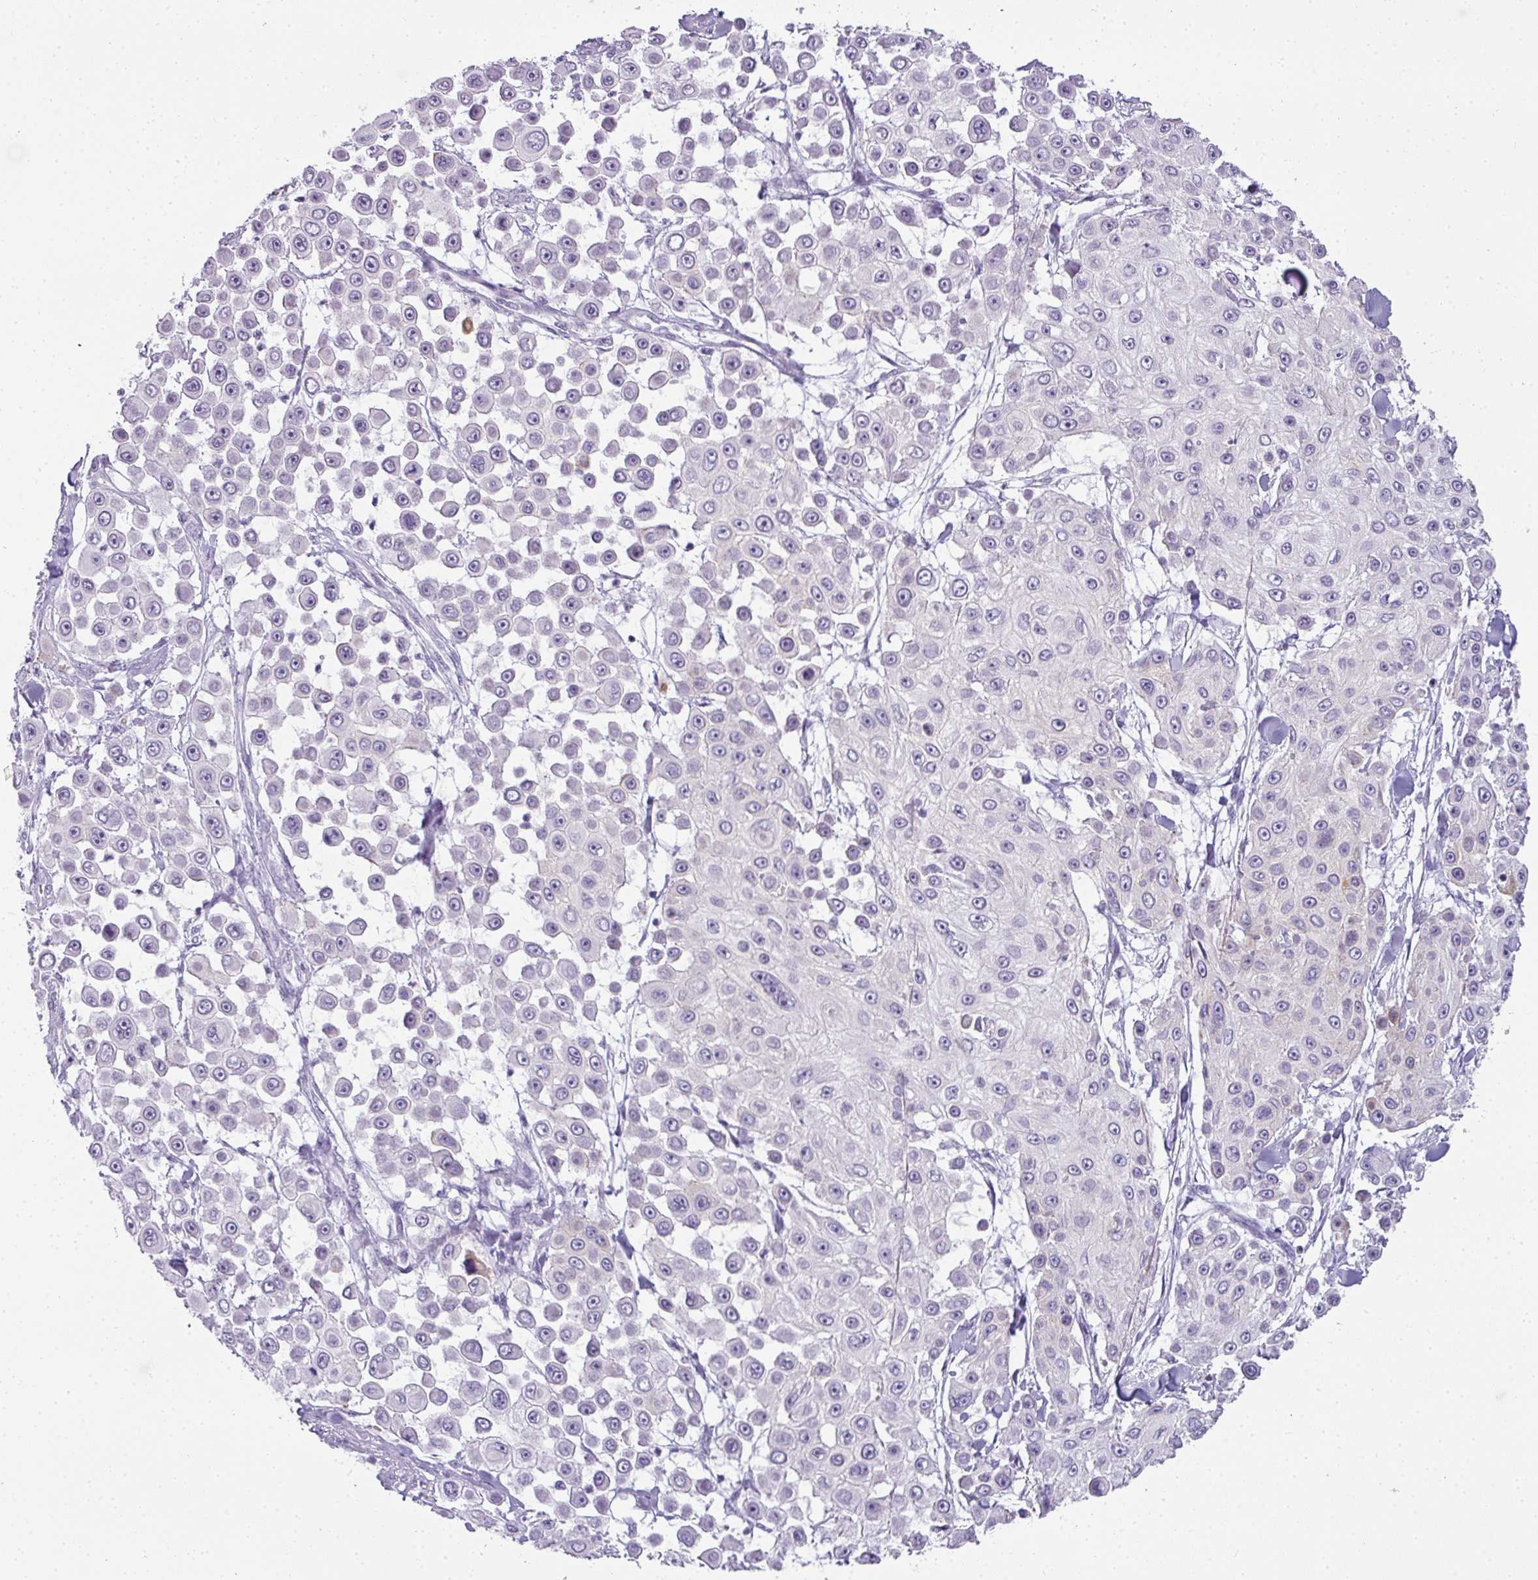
{"staining": {"intensity": "negative", "quantity": "none", "location": "none"}, "tissue": "skin cancer", "cell_type": "Tumor cells", "image_type": "cancer", "snomed": [{"axis": "morphology", "description": "Squamous cell carcinoma, NOS"}, {"axis": "topography", "description": "Skin"}], "caption": "Human skin cancer stained for a protein using immunohistochemistry (IHC) displays no staining in tumor cells.", "gene": "RBMY1F", "patient": {"sex": "male", "age": 67}}